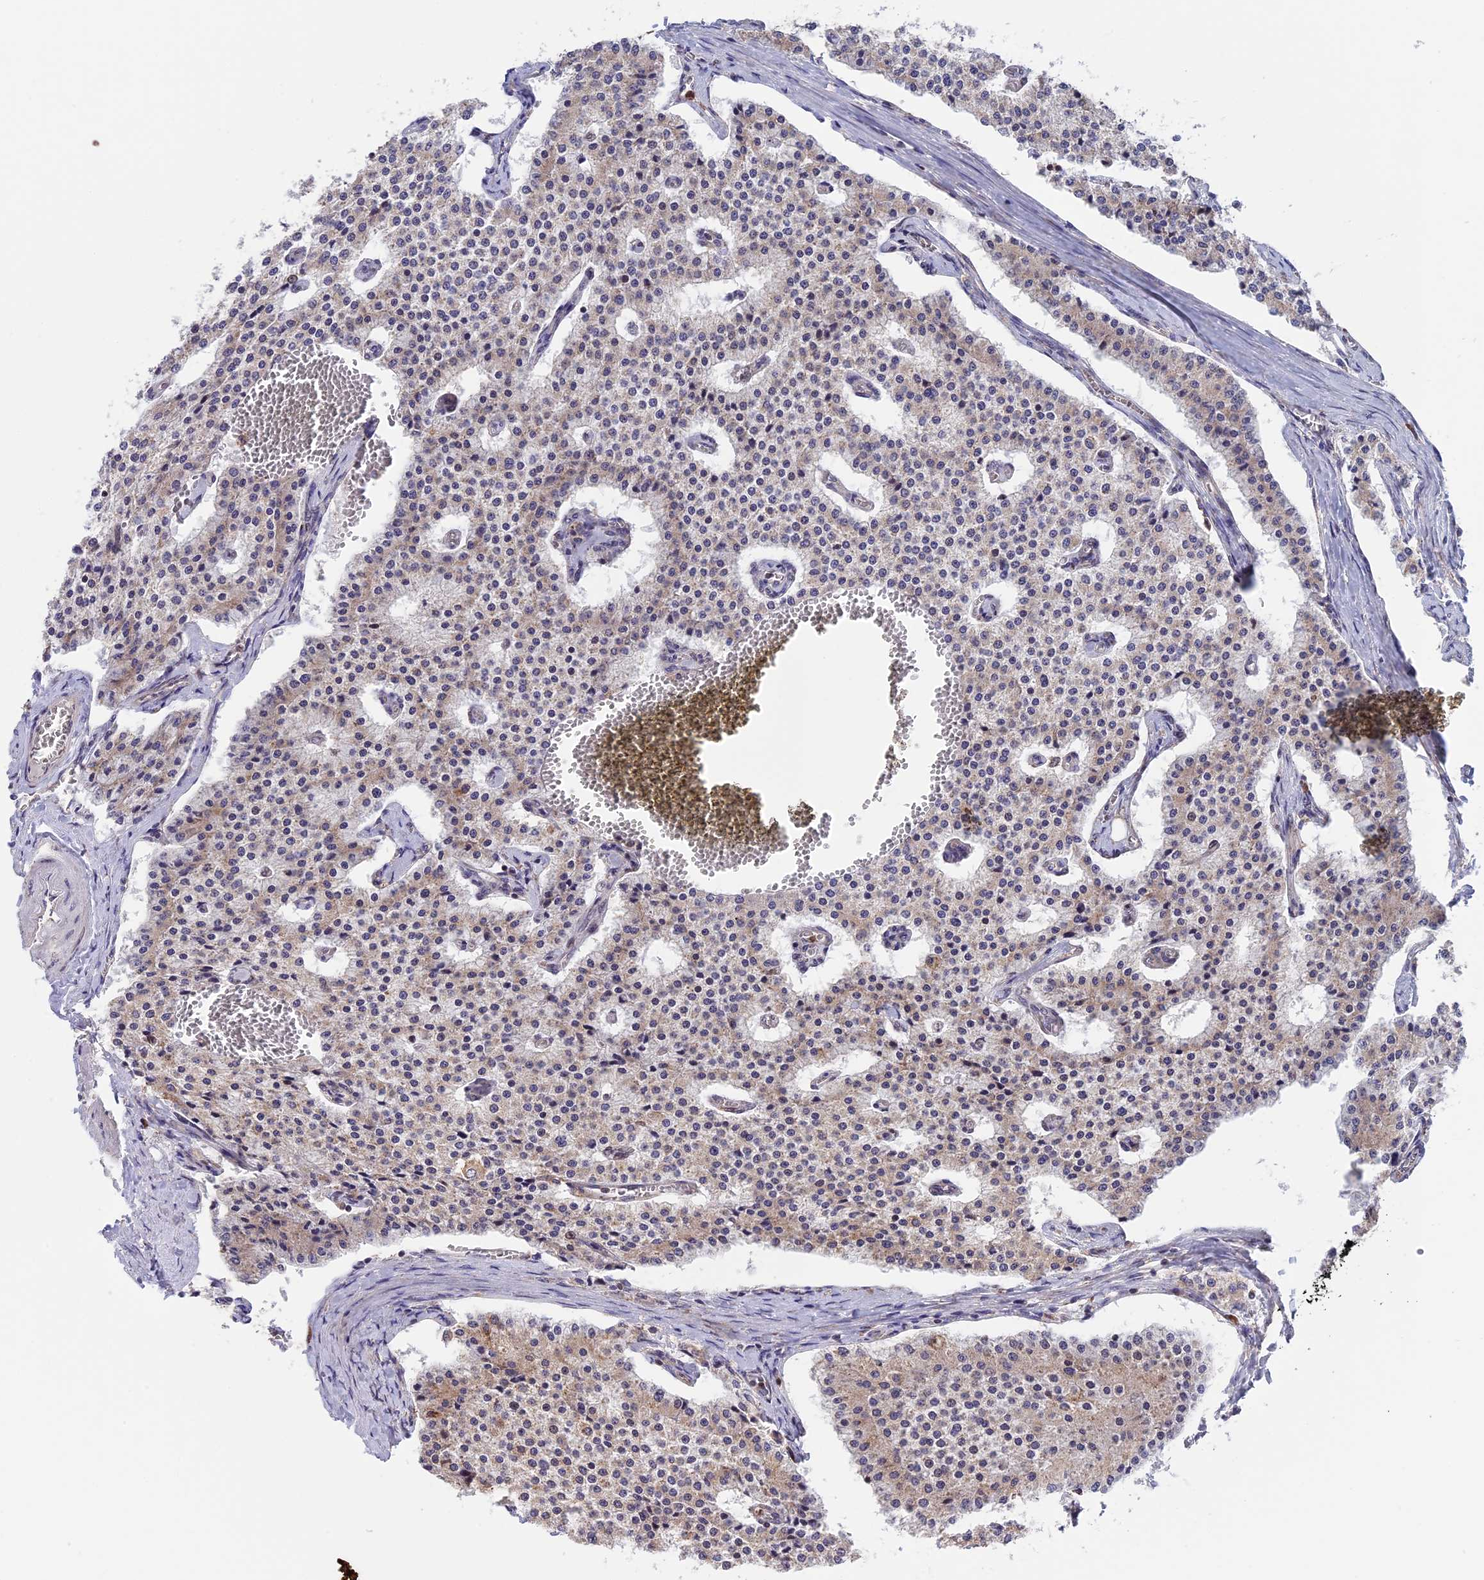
{"staining": {"intensity": "weak", "quantity": "25%-75%", "location": "cytoplasmic/membranous"}, "tissue": "carcinoid", "cell_type": "Tumor cells", "image_type": "cancer", "snomed": [{"axis": "morphology", "description": "Carcinoid, malignant, NOS"}, {"axis": "topography", "description": "Colon"}], "caption": "IHC histopathology image of neoplastic tissue: carcinoid stained using immunohistochemistry (IHC) shows low levels of weak protein expression localized specifically in the cytoplasmic/membranous of tumor cells, appearing as a cytoplasmic/membranous brown color.", "gene": "DMRTA2", "patient": {"sex": "female", "age": 52}}